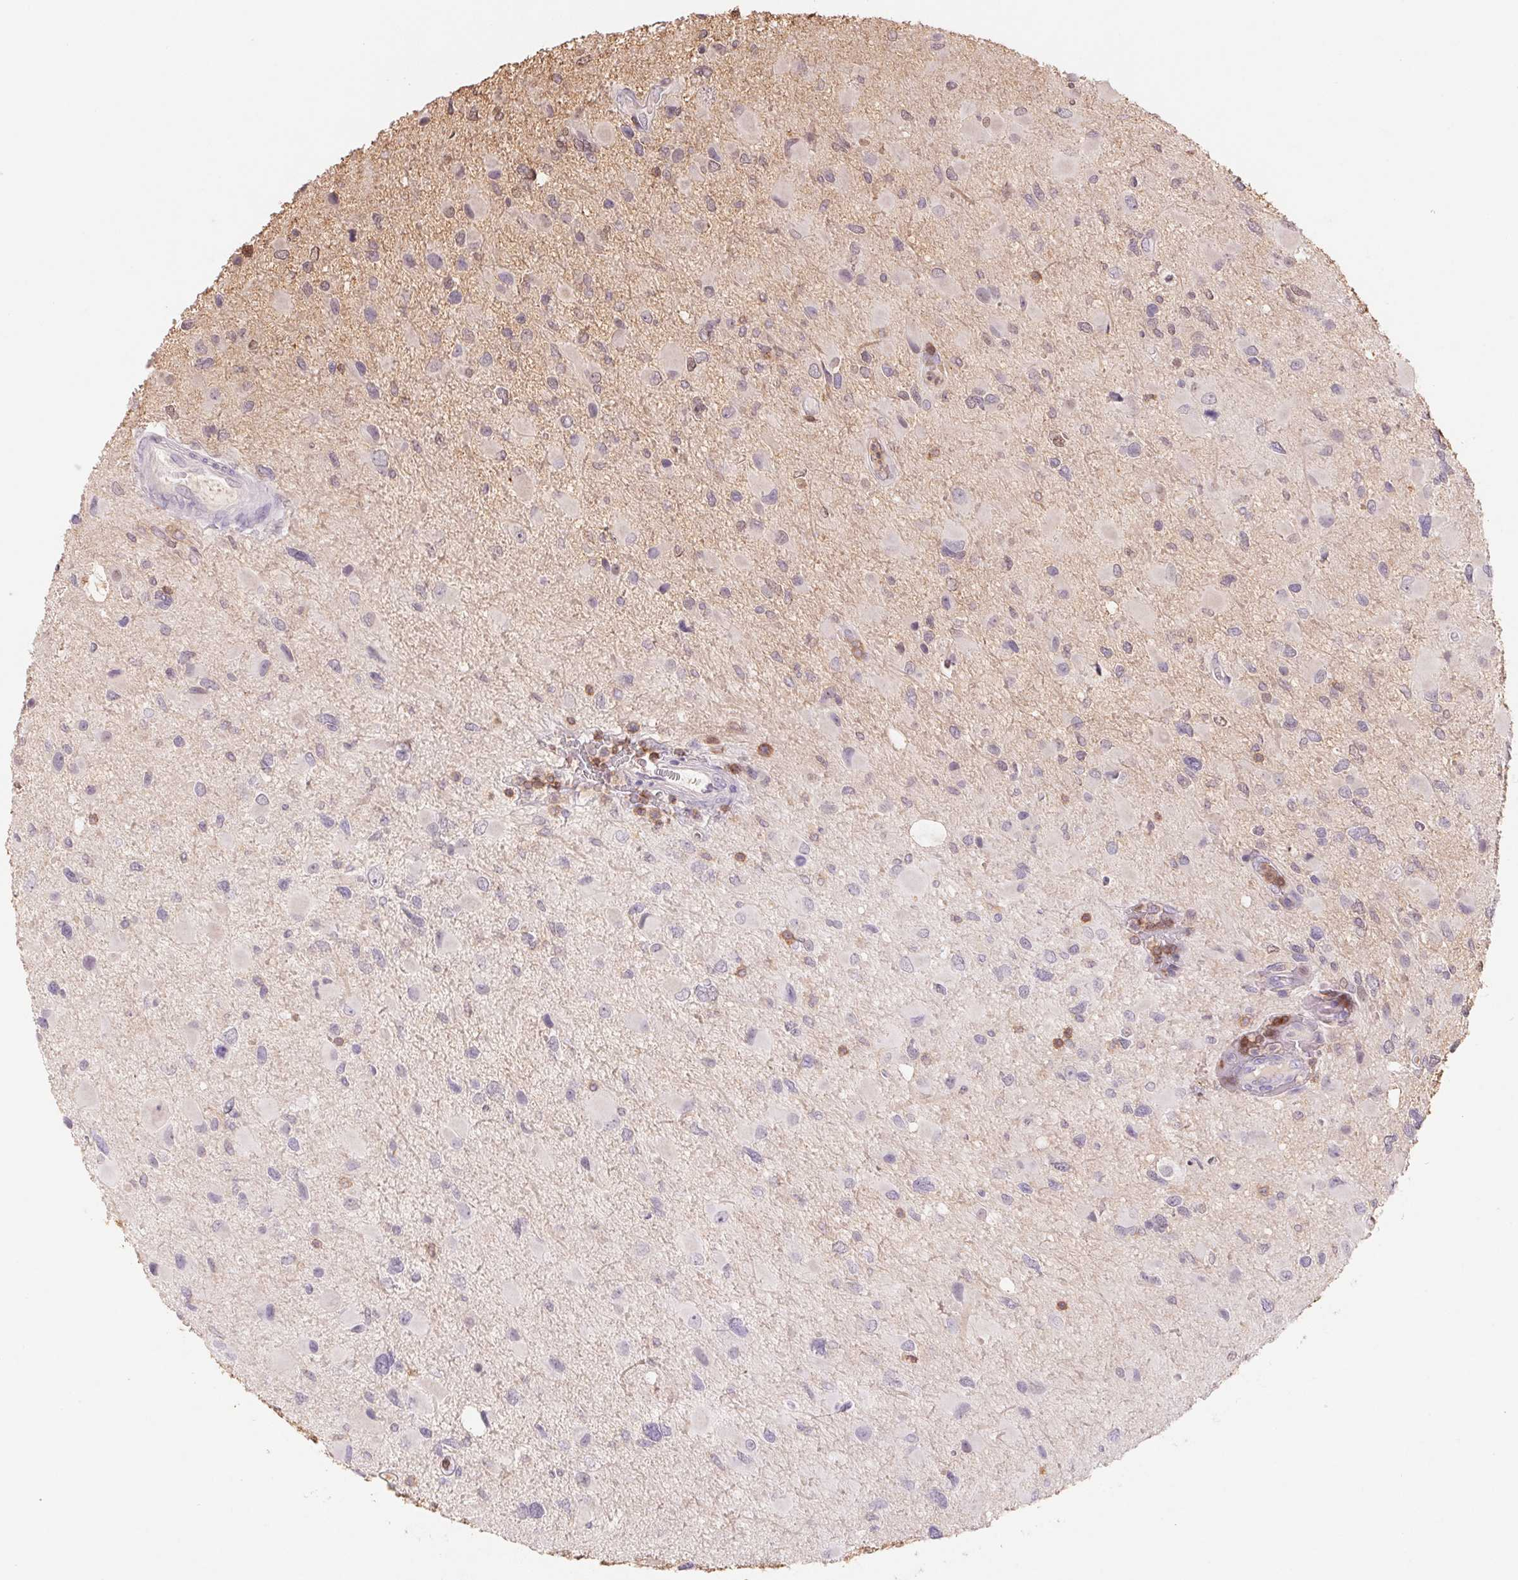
{"staining": {"intensity": "negative", "quantity": "none", "location": "none"}, "tissue": "glioma", "cell_type": "Tumor cells", "image_type": "cancer", "snomed": [{"axis": "morphology", "description": "Glioma, malignant, Low grade"}, {"axis": "topography", "description": "Brain"}], "caption": "This is an immunohistochemistry image of low-grade glioma (malignant). There is no positivity in tumor cells.", "gene": "KIF26A", "patient": {"sex": "female", "age": 32}}